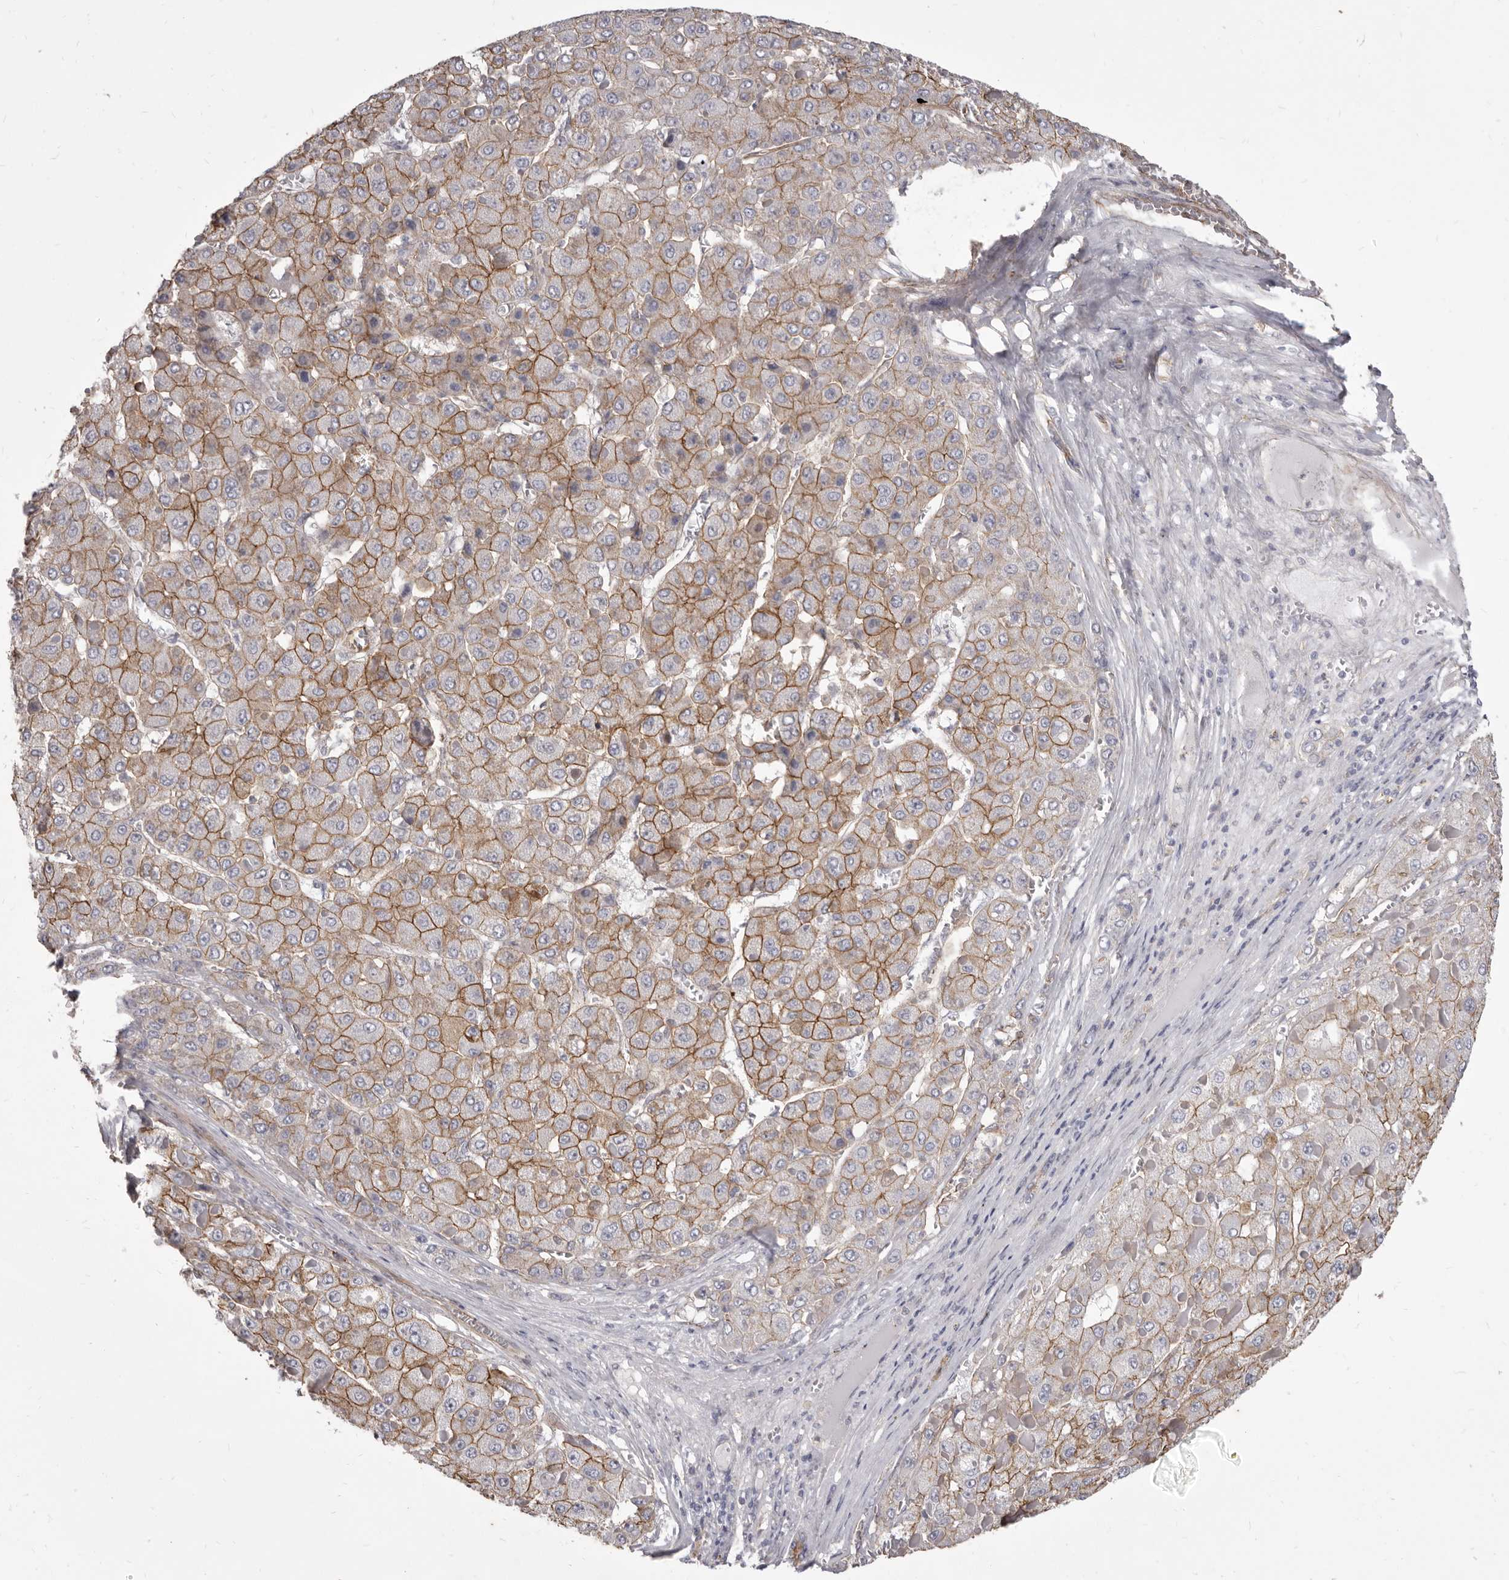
{"staining": {"intensity": "moderate", "quantity": "25%-75%", "location": "cytoplasmic/membranous"}, "tissue": "liver cancer", "cell_type": "Tumor cells", "image_type": "cancer", "snomed": [{"axis": "morphology", "description": "Carcinoma, Hepatocellular, NOS"}, {"axis": "topography", "description": "Liver"}], "caption": "A micrograph showing moderate cytoplasmic/membranous expression in approximately 25%-75% of tumor cells in liver hepatocellular carcinoma, as visualized by brown immunohistochemical staining.", "gene": "P2RX6", "patient": {"sex": "female", "age": 73}}